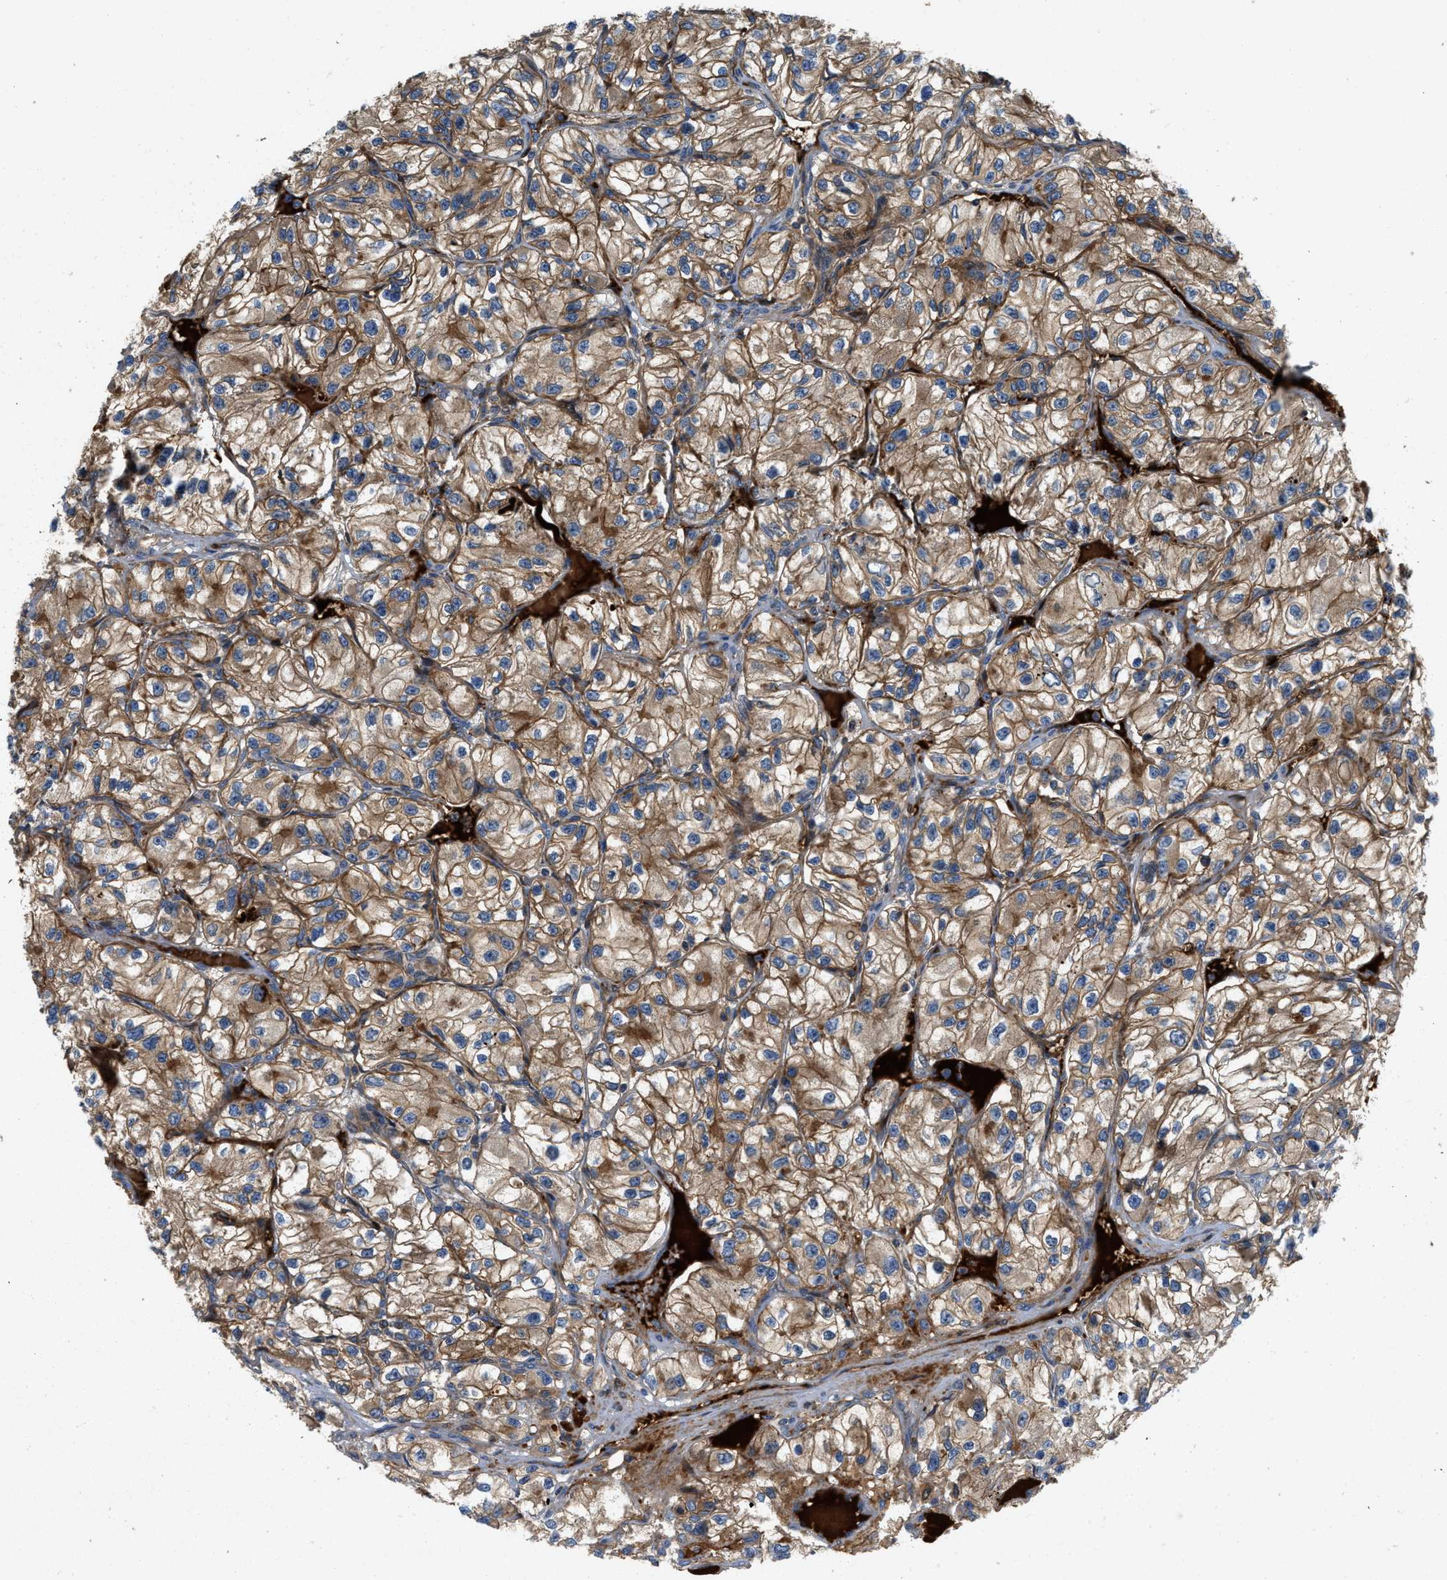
{"staining": {"intensity": "strong", "quantity": ">75%", "location": "cytoplasmic/membranous"}, "tissue": "renal cancer", "cell_type": "Tumor cells", "image_type": "cancer", "snomed": [{"axis": "morphology", "description": "Adenocarcinoma, NOS"}, {"axis": "topography", "description": "Kidney"}], "caption": "There is high levels of strong cytoplasmic/membranous positivity in tumor cells of renal adenocarcinoma, as demonstrated by immunohistochemical staining (brown color).", "gene": "CNNM3", "patient": {"sex": "female", "age": 57}}